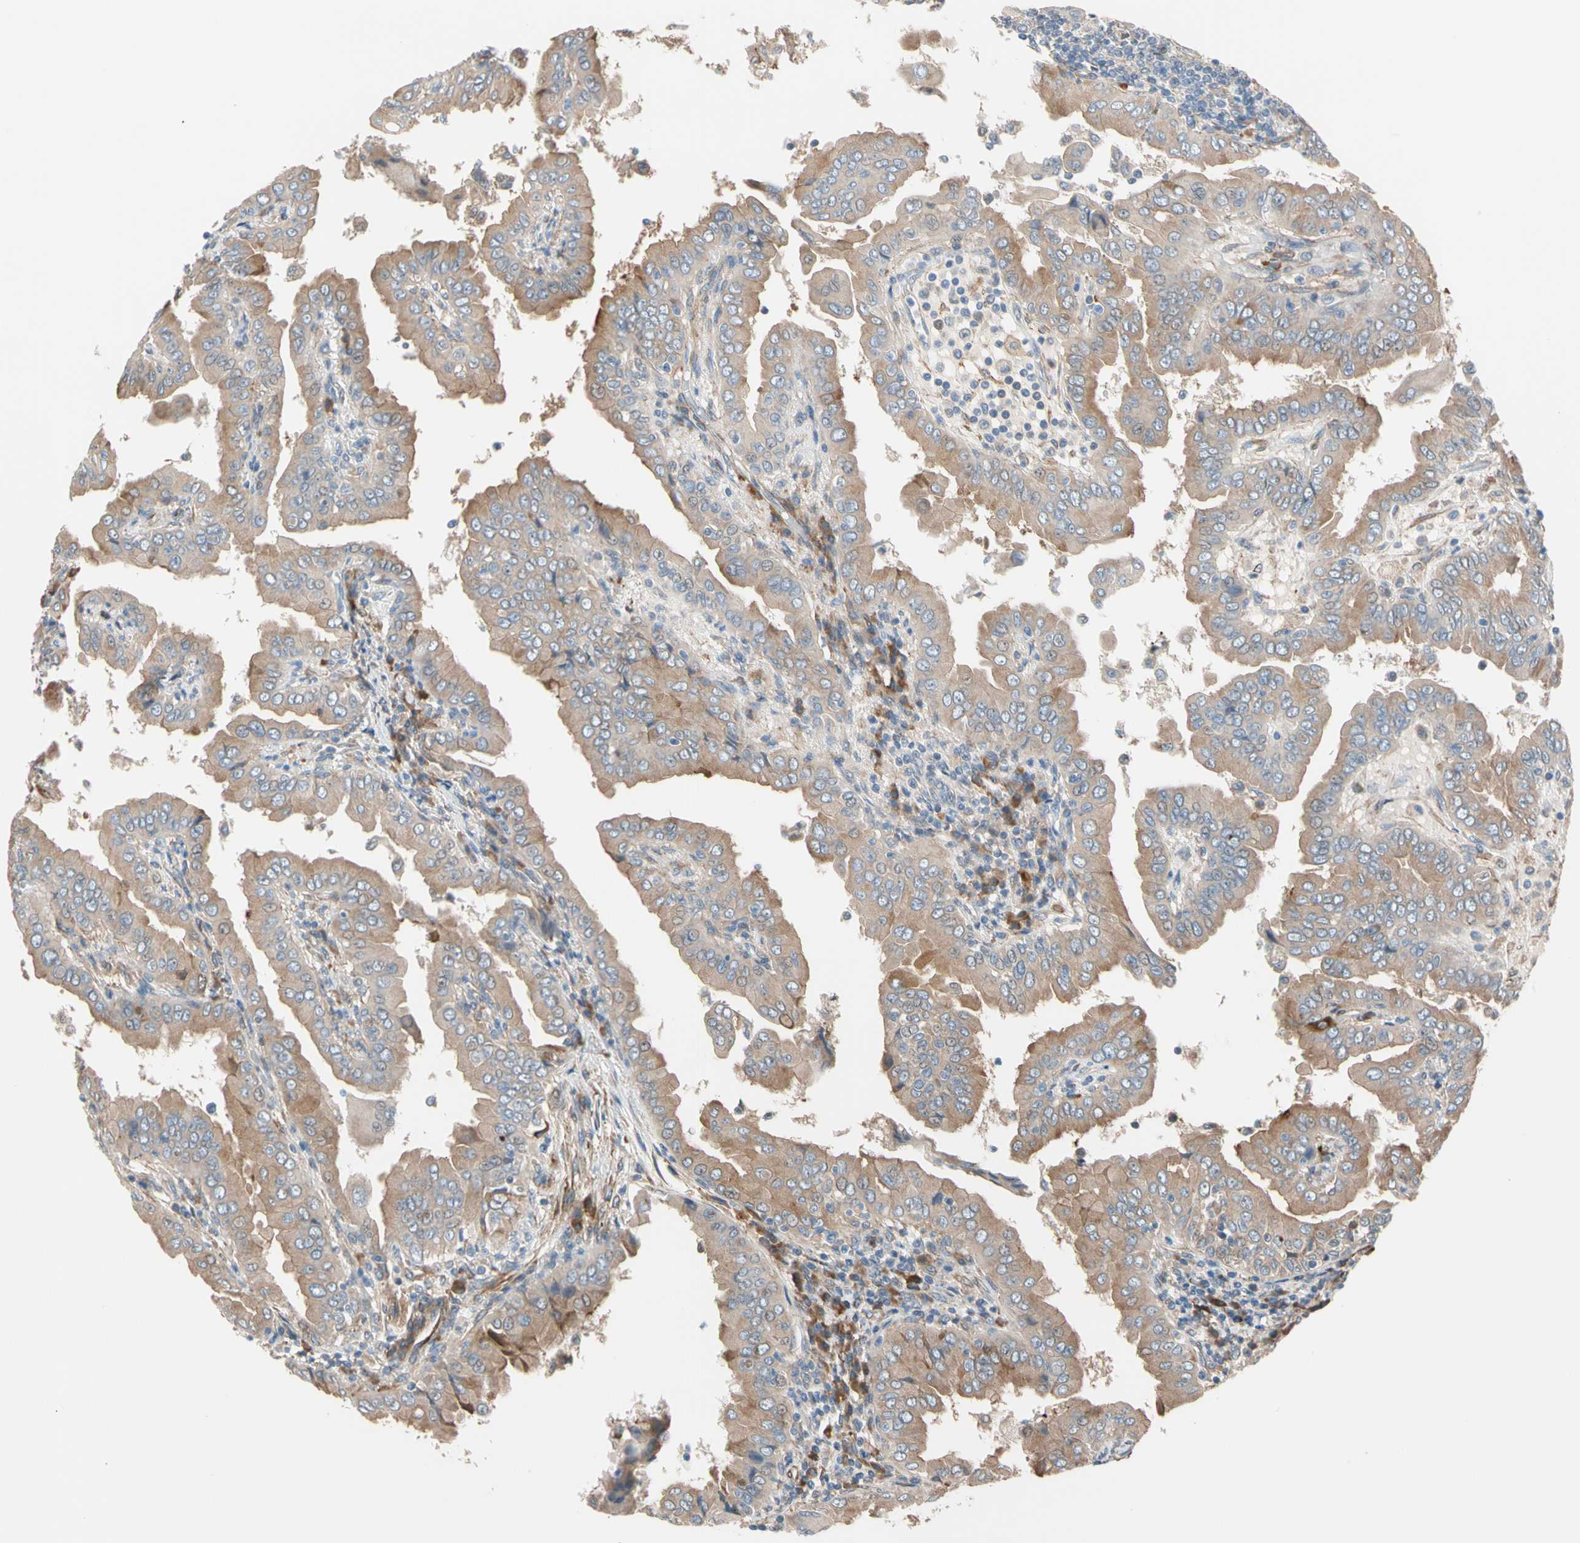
{"staining": {"intensity": "moderate", "quantity": ">75%", "location": "cytoplasmic/membranous"}, "tissue": "thyroid cancer", "cell_type": "Tumor cells", "image_type": "cancer", "snomed": [{"axis": "morphology", "description": "Papillary adenocarcinoma, NOS"}, {"axis": "topography", "description": "Thyroid gland"}], "caption": "The photomicrograph exhibits staining of thyroid cancer, revealing moderate cytoplasmic/membranous protein positivity (brown color) within tumor cells.", "gene": "LIMK2", "patient": {"sex": "male", "age": 33}}